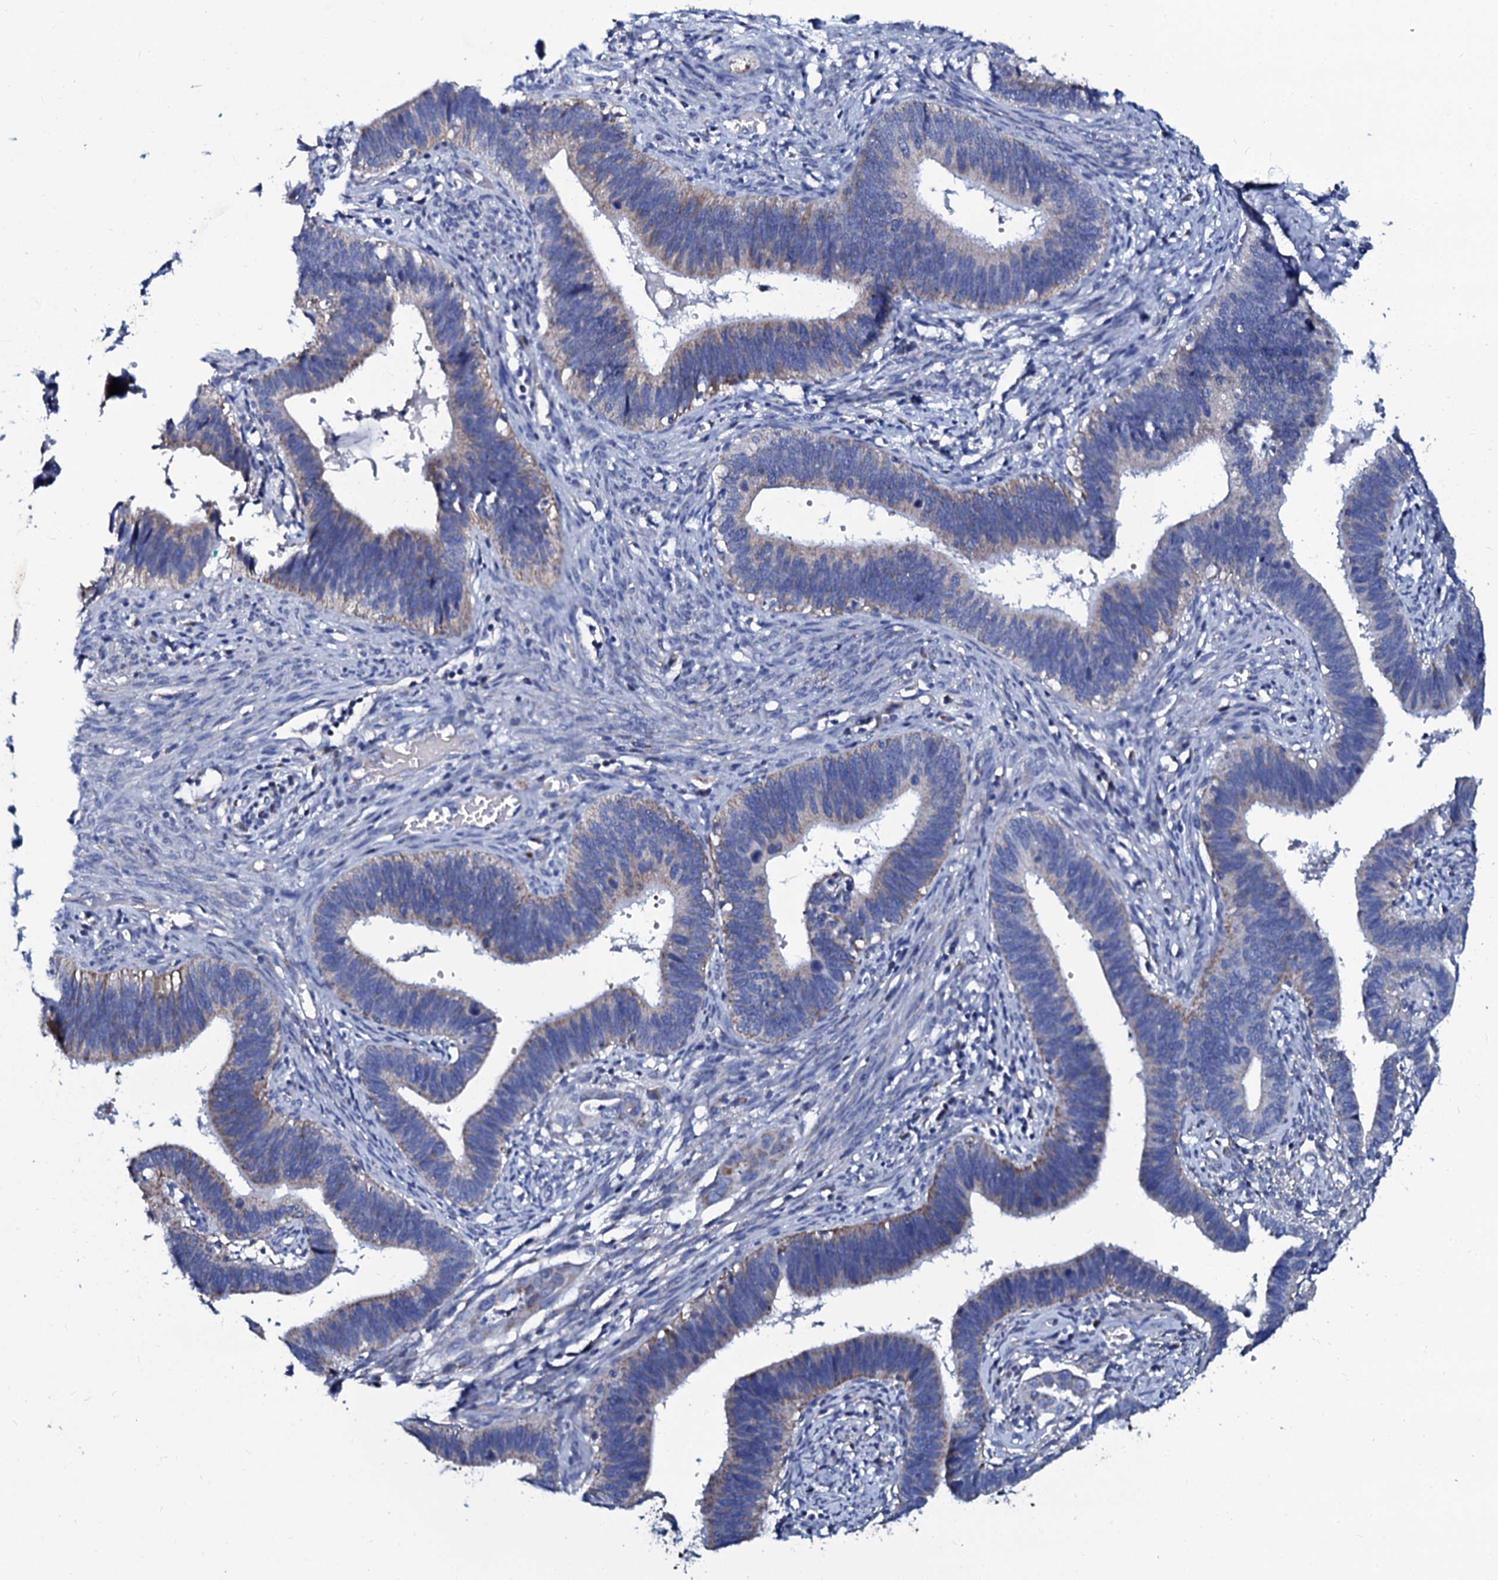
{"staining": {"intensity": "weak", "quantity": "25%-75%", "location": "cytoplasmic/membranous"}, "tissue": "cervical cancer", "cell_type": "Tumor cells", "image_type": "cancer", "snomed": [{"axis": "morphology", "description": "Adenocarcinoma, NOS"}, {"axis": "topography", "description": "Cervix"}], "caption": "Adenocarcinoma (cervical) stained with a protein marker shows weak staining in tumor cells.", "gene": "SLC37A4", "patient": {"sex": "female", "age": 42}}